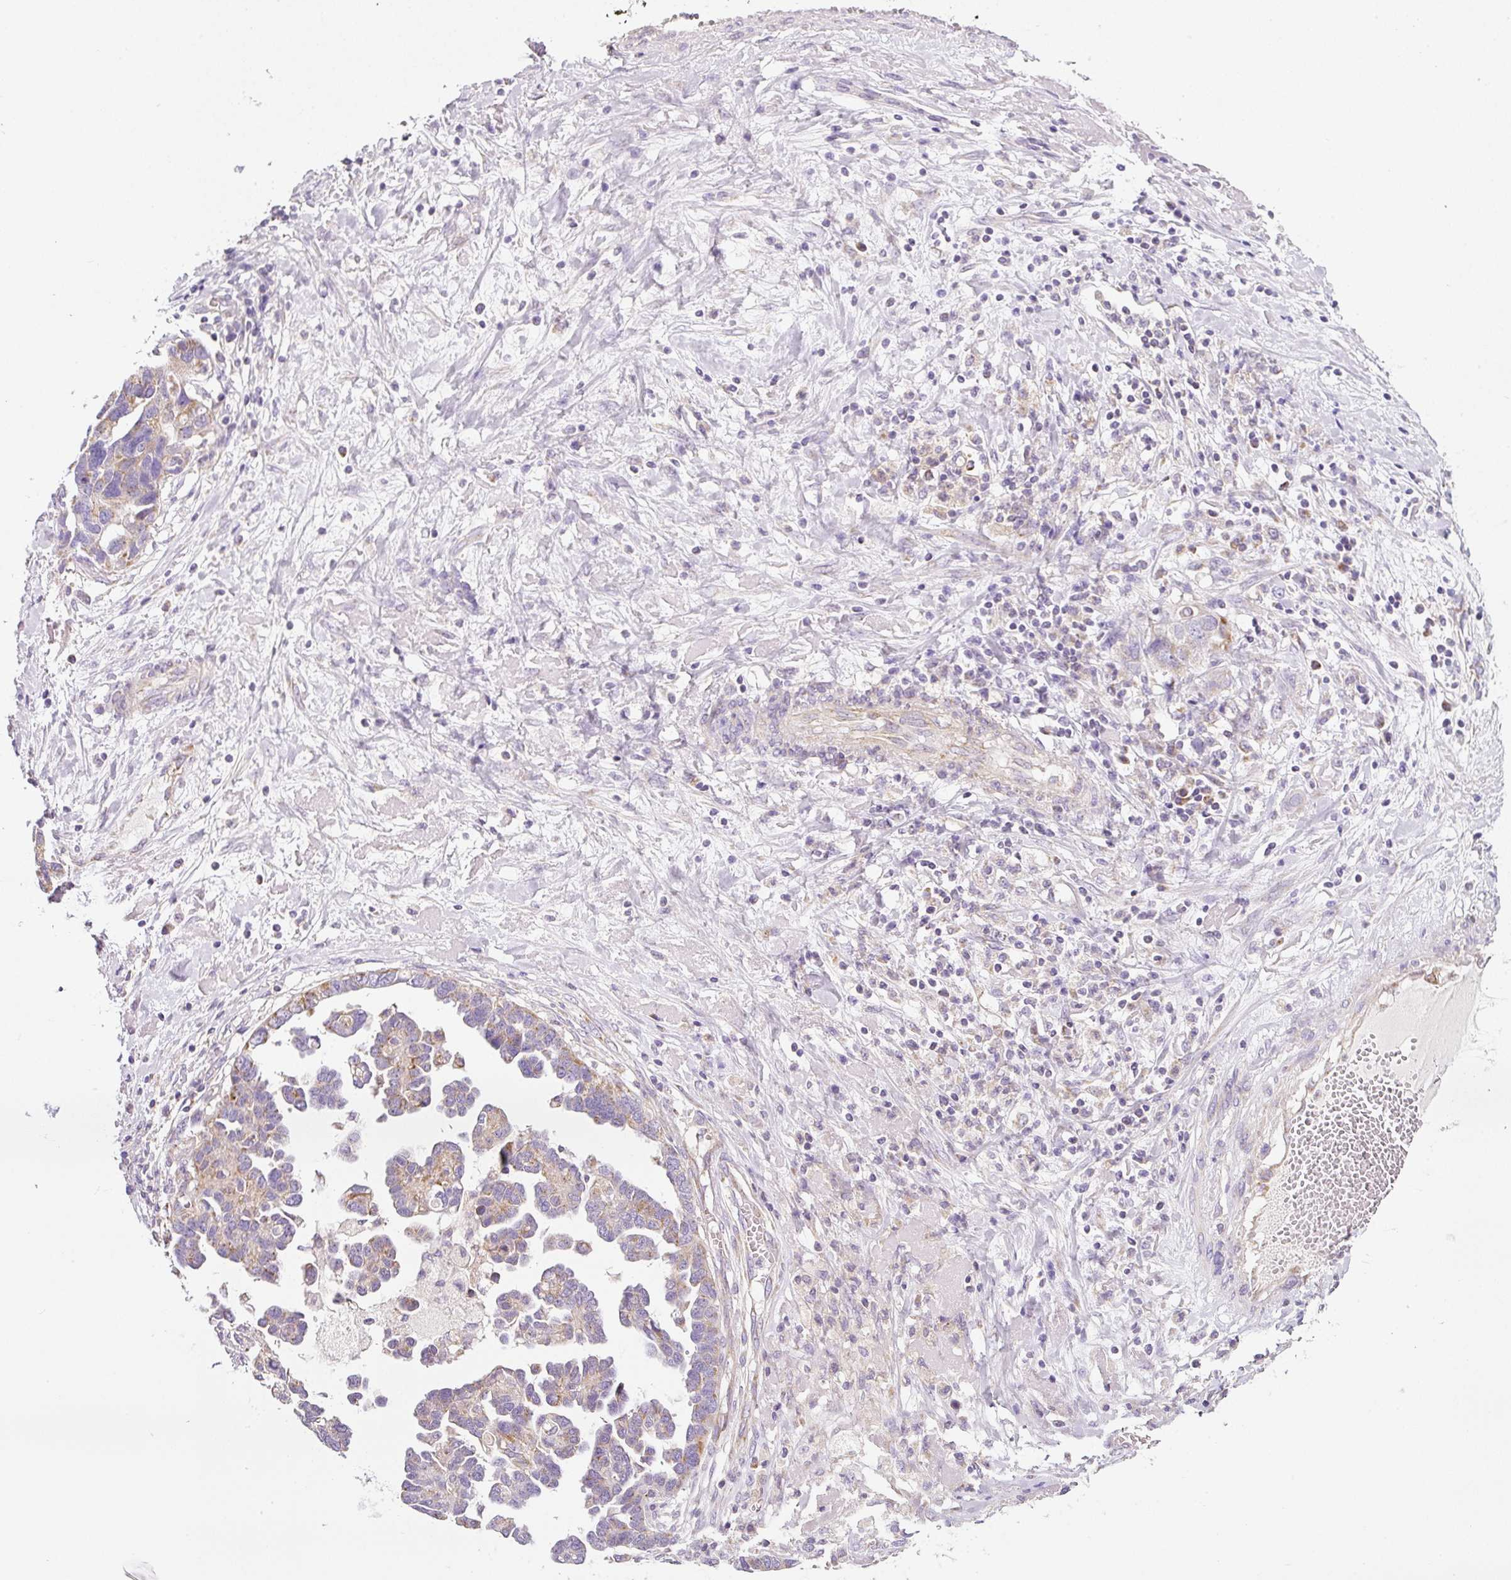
{"staining": {"intensity": "moderate", "quantity": "<25%", "location": "cytoplasmic/membranous"}, "tissue": "ovarian cancer", "cell_type": "Tumor cells", "image_type": "cancer", "snomed": [{"axis": "morphology", "description": "Cystadenocarcinoma, serous, NOS"}, {"axis": "topography", "description": "Ovary"}], "caption": "Immunohistochemical staining of serous cystadenocarcinoma (ovarian) demonstrates low levels of moderate cytoplasmic/membranous positivity in approximately <25% of tumor cells.", "gene": "NDUFA1", "patient": {"sex": "female", "age": 54}}